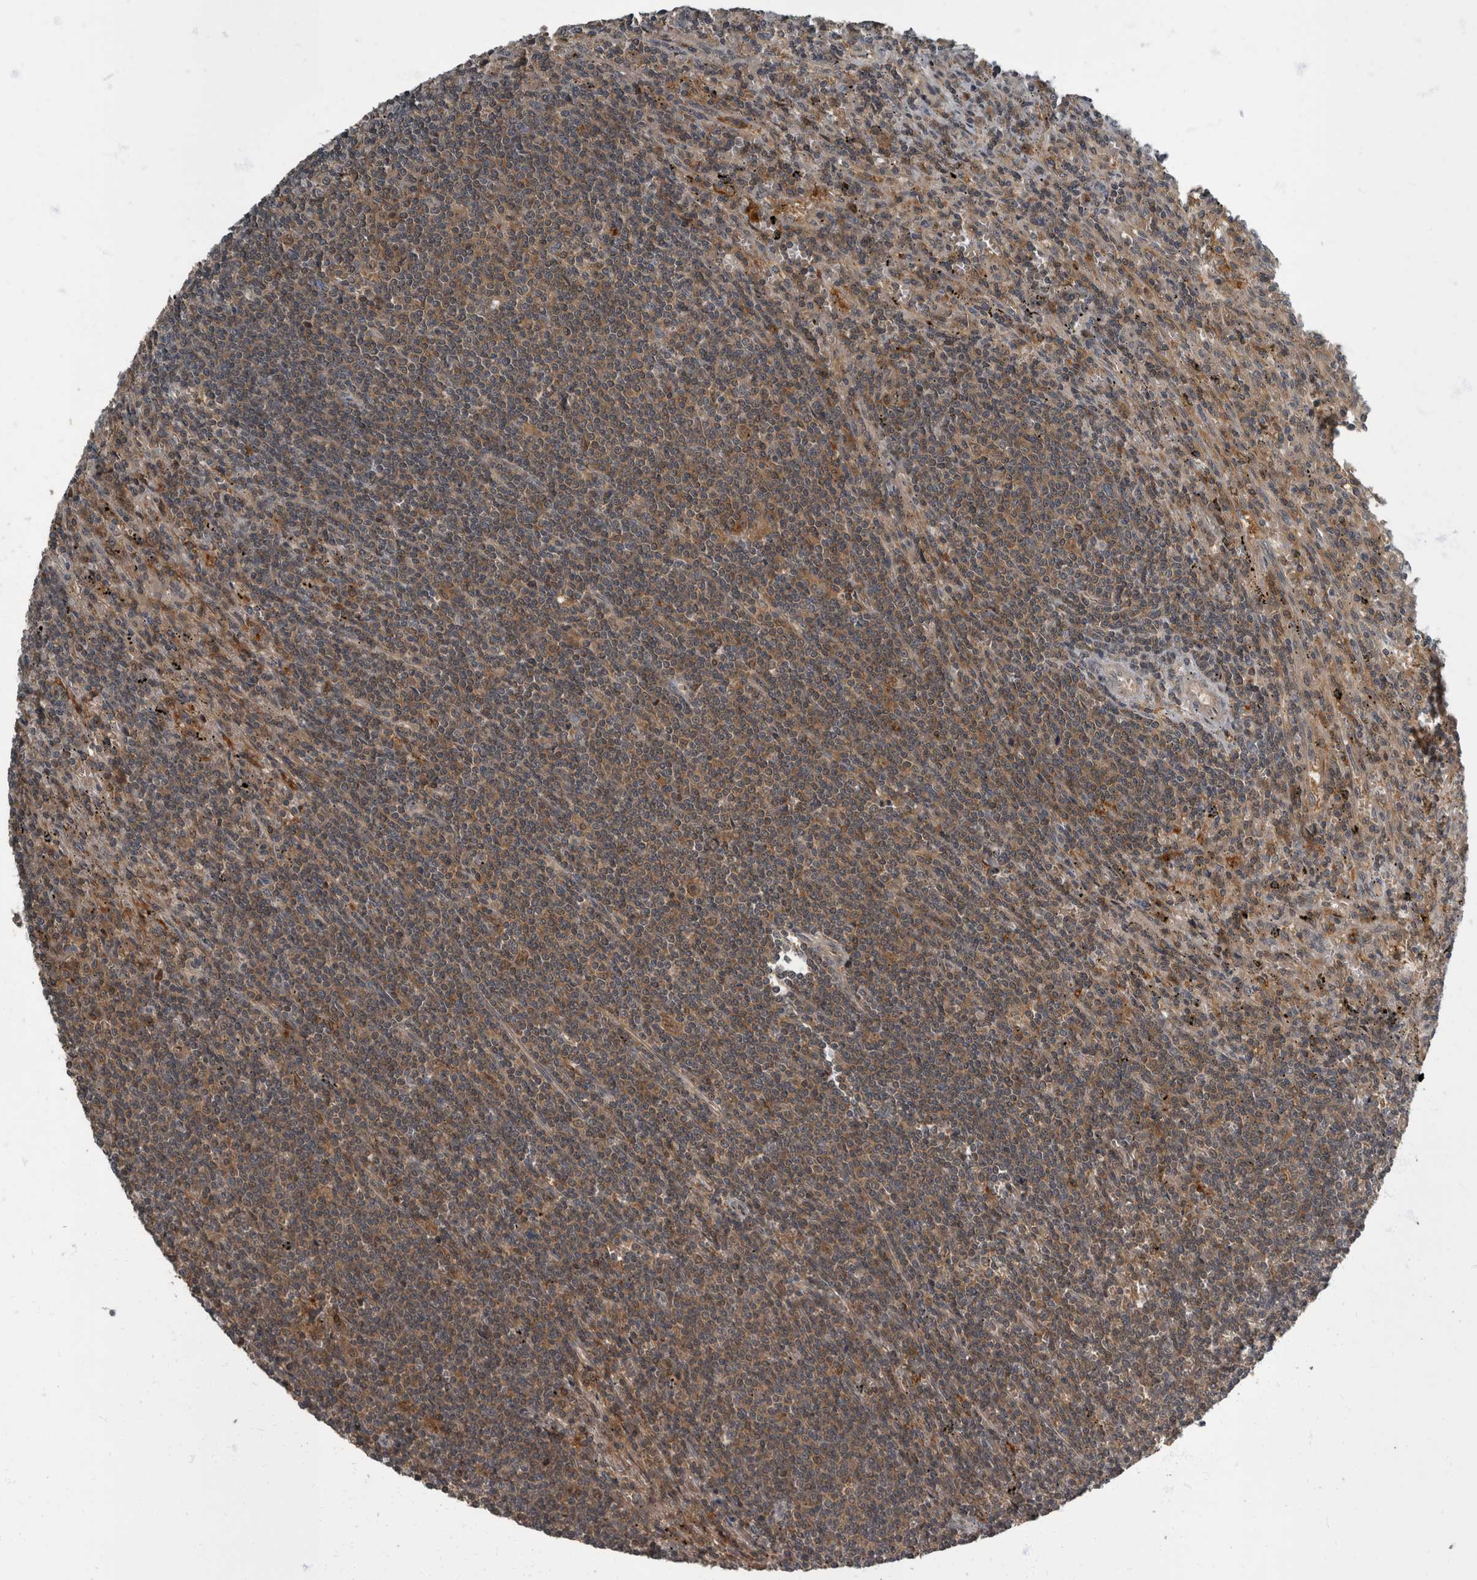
{"staining": {"intensity": "weak", "quantity": "25%-75%", "location": "cytoplasmic/membranous"}, "tissue": "lymphoma", "cell_type": "Tumor cells", "image_type": "cancer", "snomed": [{"axis": "morphology", "description": "Malignant lymphoma, non-Hodgkin's type, Low grade"}, {"axis": "topography", "description": "Spleen"}], "caption": "Immunohistochemical staining of human malignant lymphoma, non-Hodgkin's type (low-grade) reveals weak cytoplasmic/membranous protein positivity in about 25%-75% of tumor cells.", "gene": "RABGGTB", "patient": {"sex": "male", "age": 76}}